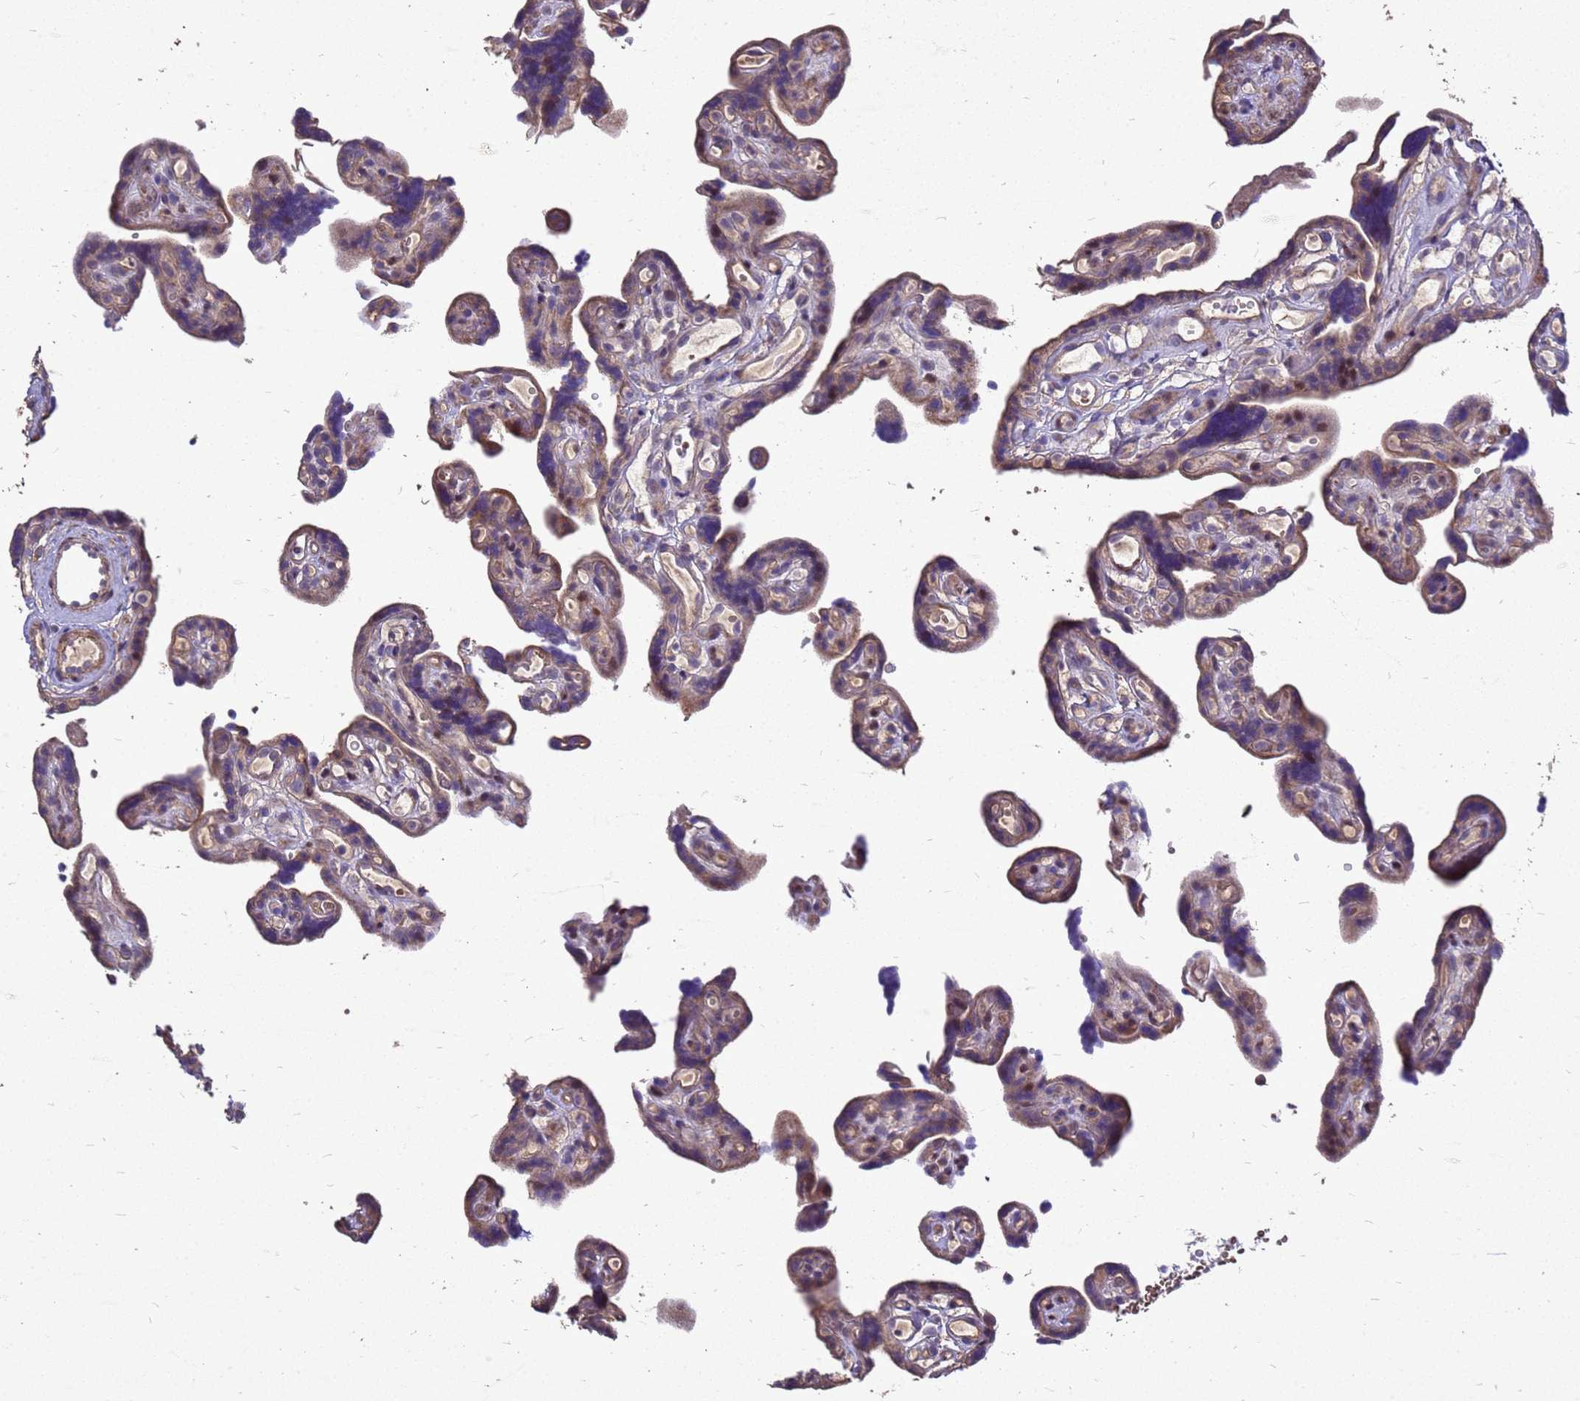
{"staining": {"intensity": "weak", "quantity": ">75%", "location": "cytoplasmic/membranous"}, "tissue": "placenta", "cell_type": "Decidual cells", "image_type": "normal", "snomed": [{"axis": "morphology", "description": "Normal tissue, NOS"}, {"axis": "topography", "description": "Placenta"}], "caption": "Immunohistochemistry photomicrograph of normal placenta: placenta stained using IHC reveals low levels of weak protein expression localized specifically in the cytoplasmic/membranous of decidual cells, appearing as a cytoplasmic/membranous brown color.", "gene": "RSPRY1", "patient": {"sex": "female", "age": 30}}